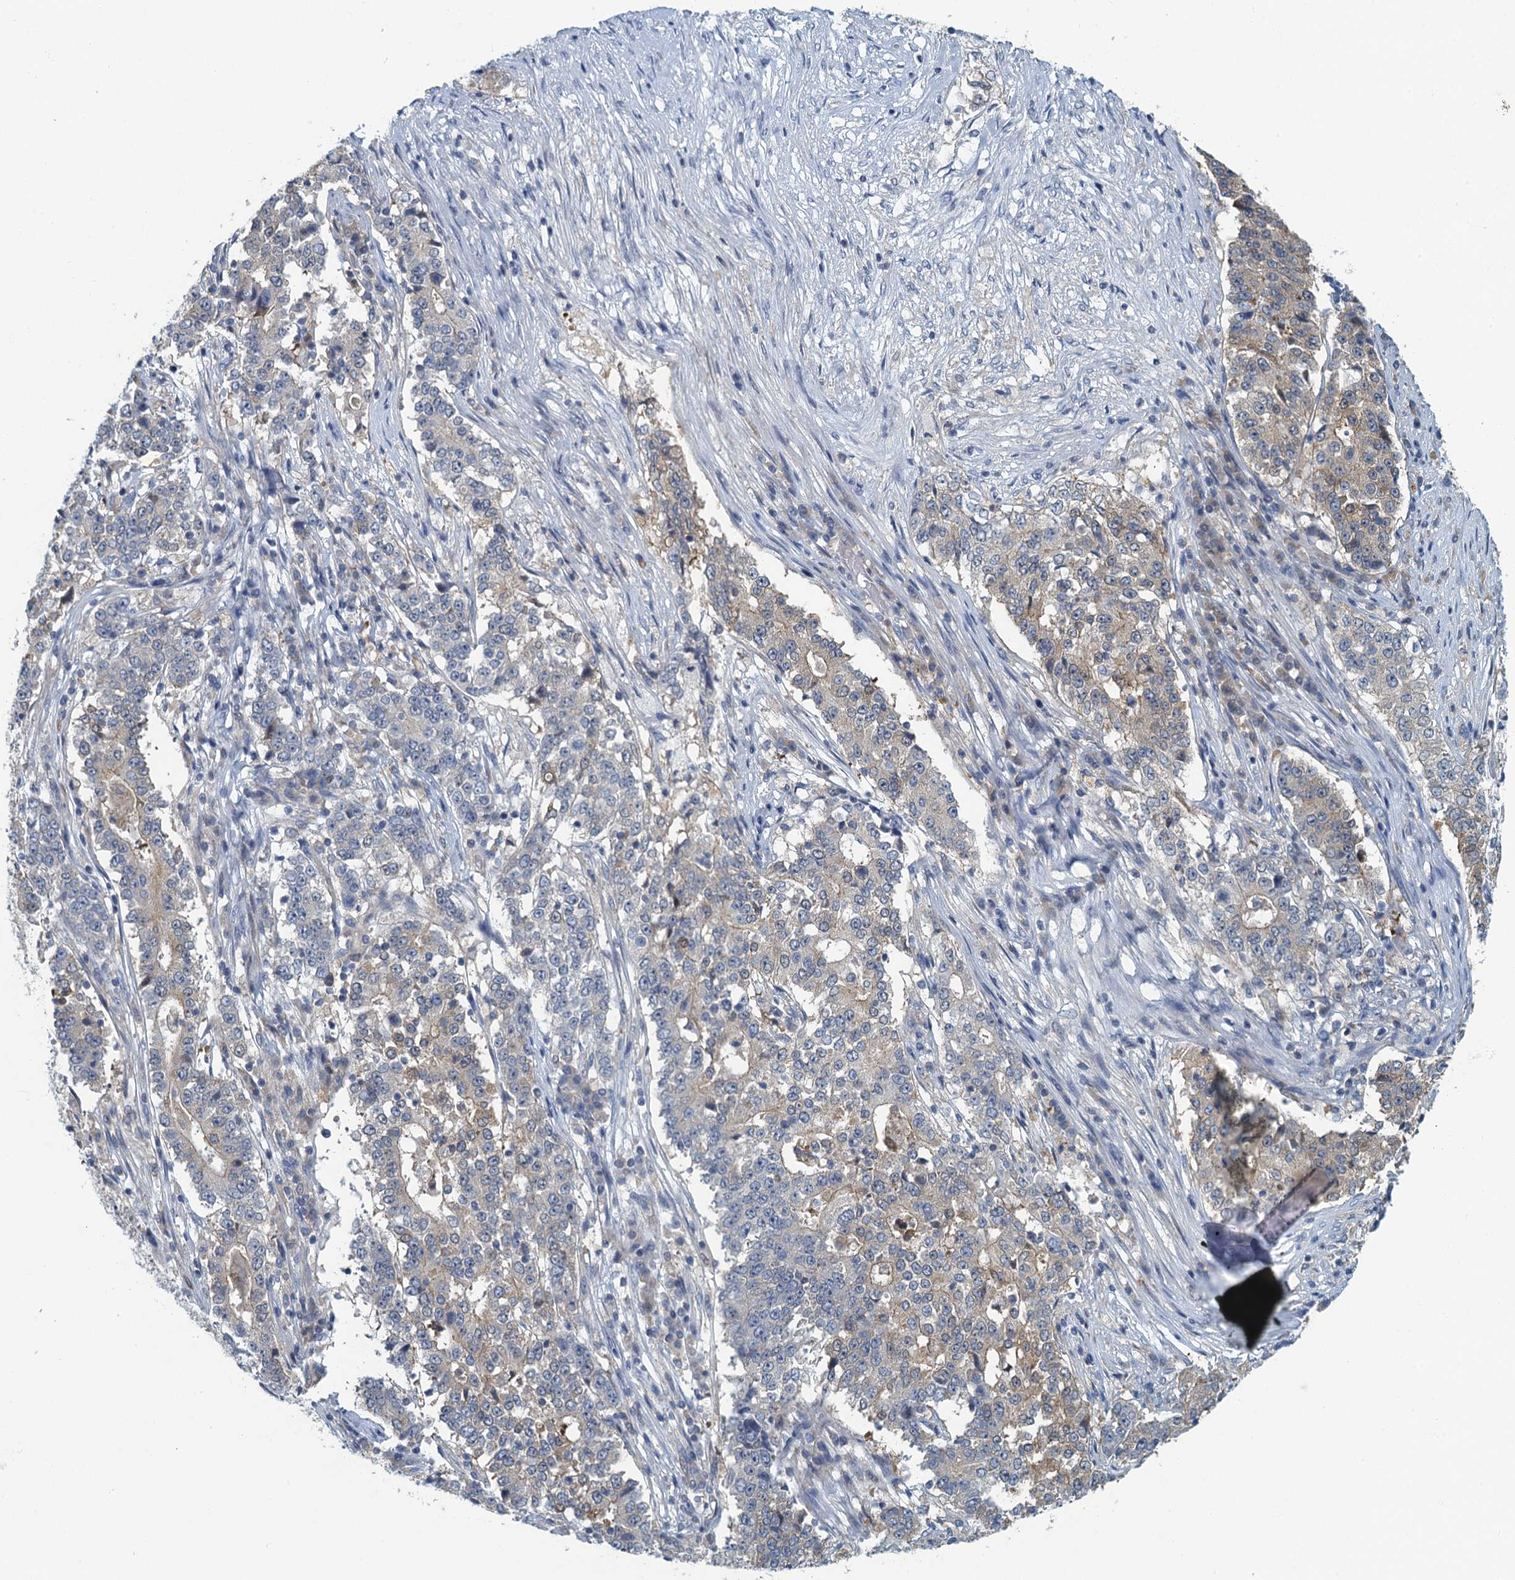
{"staining": {"intensity": "weak", "quantity": "25%-75%", "location": "cytoplasmic/membranous"}, "tissue": "stomach cancer", "cell_type": "Tumor cells", "image_type": "cancer", "snomed": [{"axis": "morphology", "description": "Adenocarcinoma, NOS"}, {"axis": "topography", "description": "Stomach"}], "caption": "A brown stain shows weak cytoplasmic/membranous staining of a protein in human stomach cancer tumor cells. (Stains: DAB (3,3'-diaminobenzidine) in brown, nuclei in blue, Microscopy: brightfield microscopy at high magnification).", "gene": "NCKAP1L", "patient": {"sex": "male", "age": 59}}